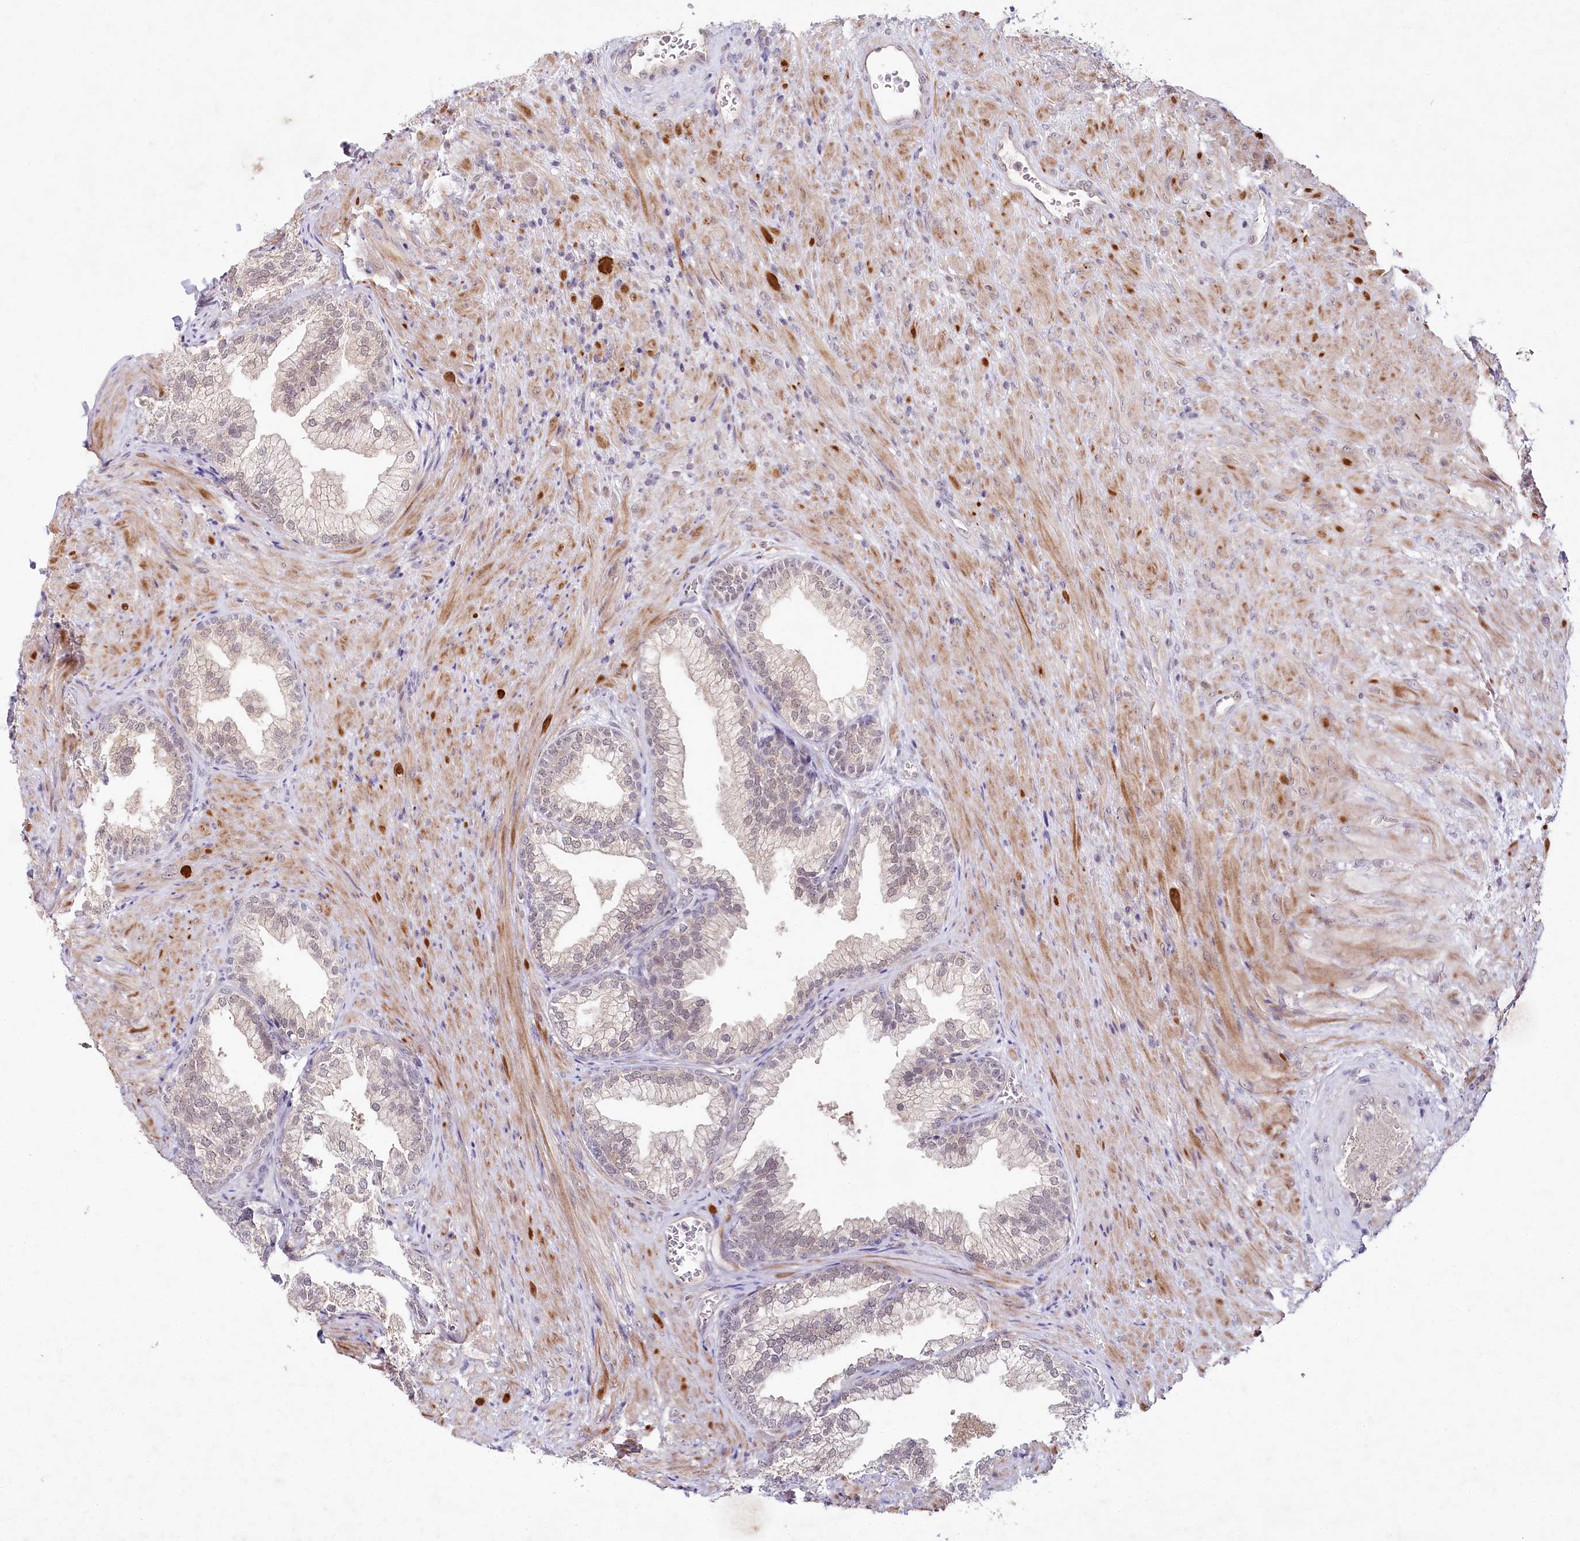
{"staining": {"intensity": "weak", "quantity": "25%-75%", "location": "nuclear"}, "tissue": "prostate", "cell_type": "Glandular cells", "image_type": "normal", "snomed": [{"axis": "morphology", "description": "Normal tissue, NOS"}, {"axis": "topography", "description": "Prostate"}], "caption": "Immunohistochemical staining of unremarkable human prostate reveals weak nuclear protein positivity in approximately 25%-75% of glandular cells. (brown staining indicates protein expression, while blue staining denotes nuclei).", "gene": "AMTN", "patient": {"sex": "male", "age": 76}}